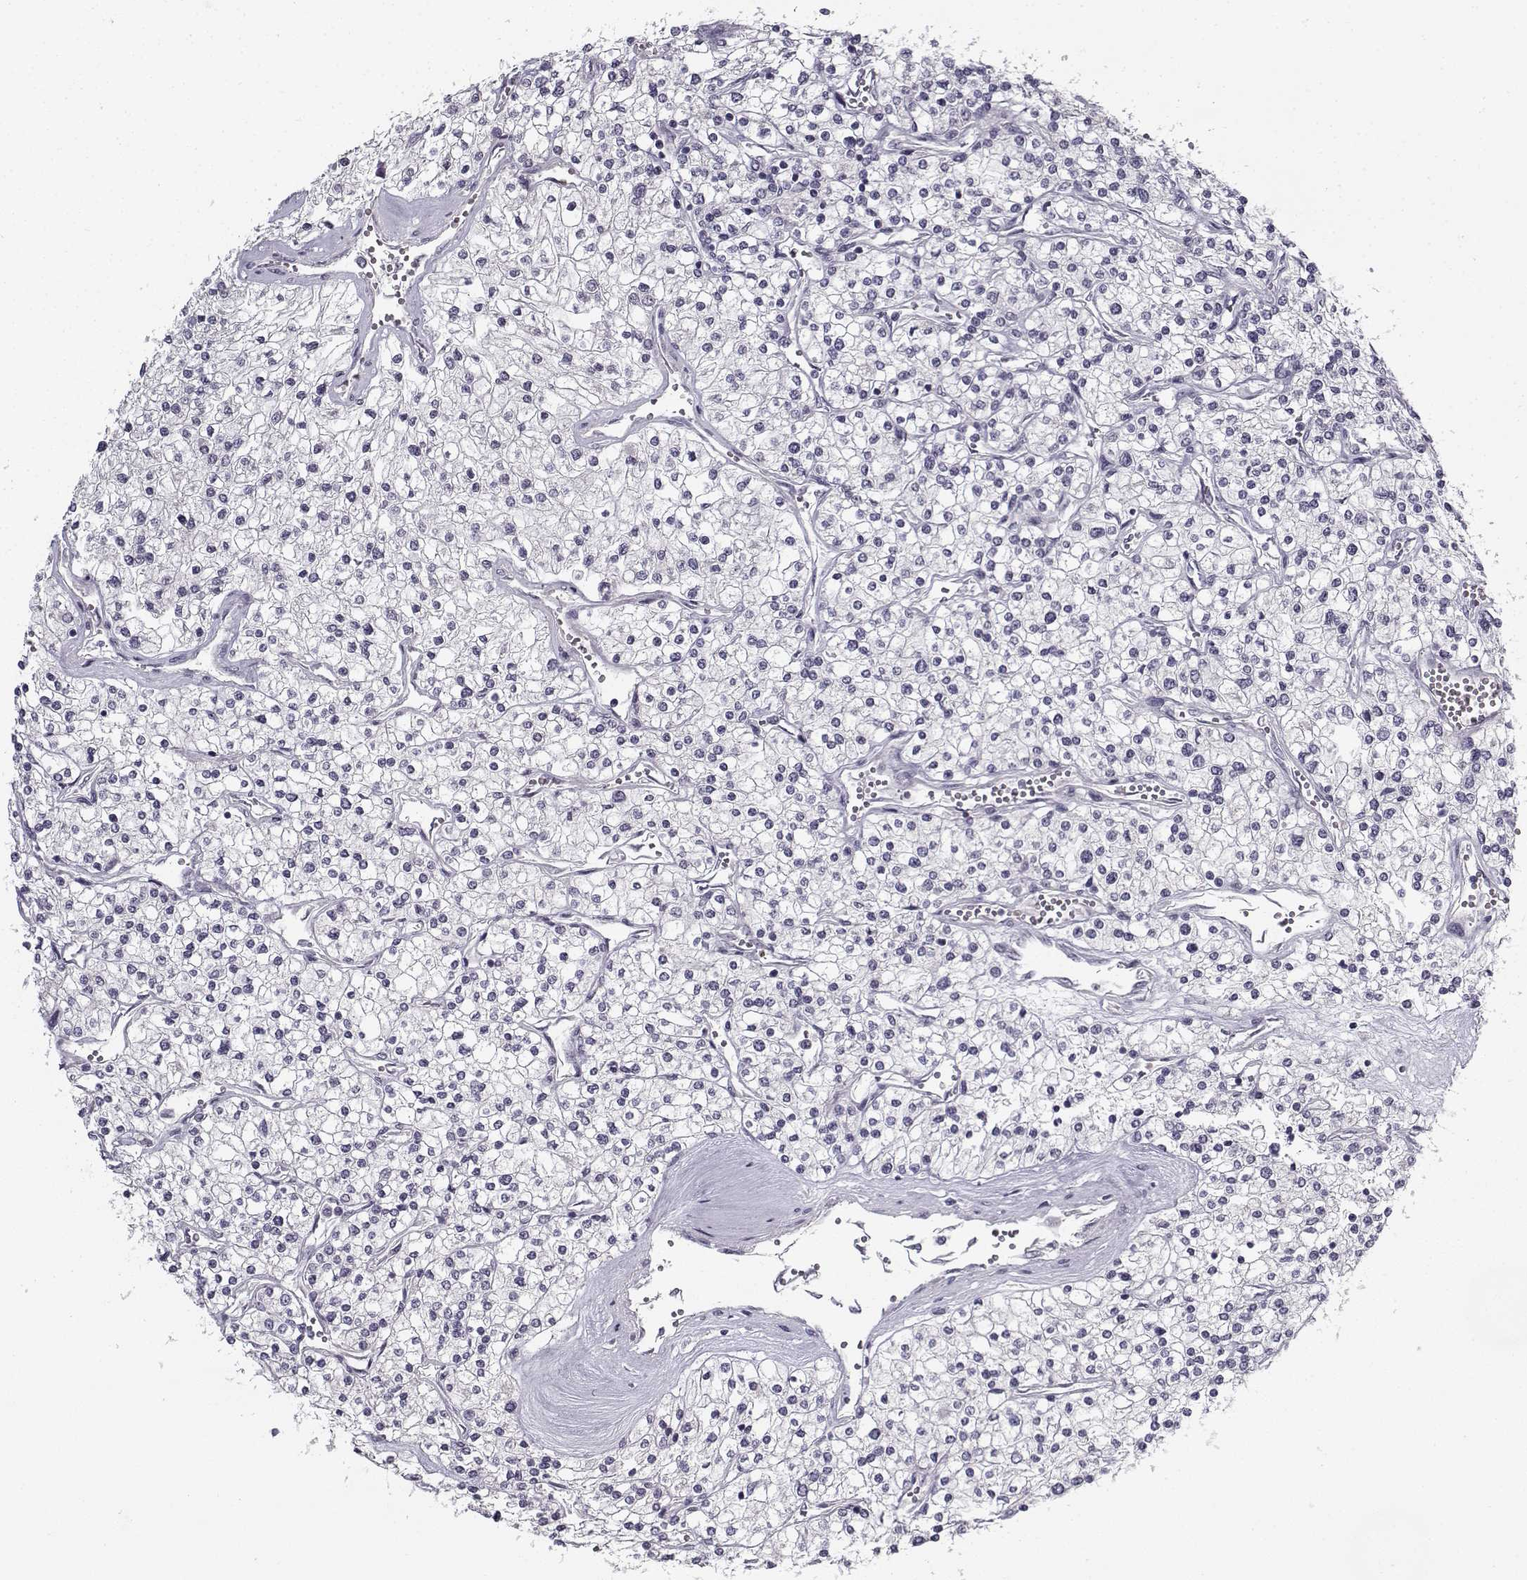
{"staining": {"intensity": "negative", "quantity": "none", "location": "none"}, "tissue": "renal cancer", "cell_type": "Tumor cells", "image_type": "cancer", "snomed": [{"axis": "morphology", "description": "Adenocarcinoma, NOS"}, {"axis": "topography", "description": "Kidney"}], "caption": "High magnification brightfield microscopy of renal adenocarcinoma stained with DAB (3,3'-diaminobenzidine) (brown) and counterstained with hematoxylin (blue): tumor cells show no significant positivity. Nuclei are stained in blue.", "gene": "SNCA", "patient": {"sex": "male", "age": 80}}